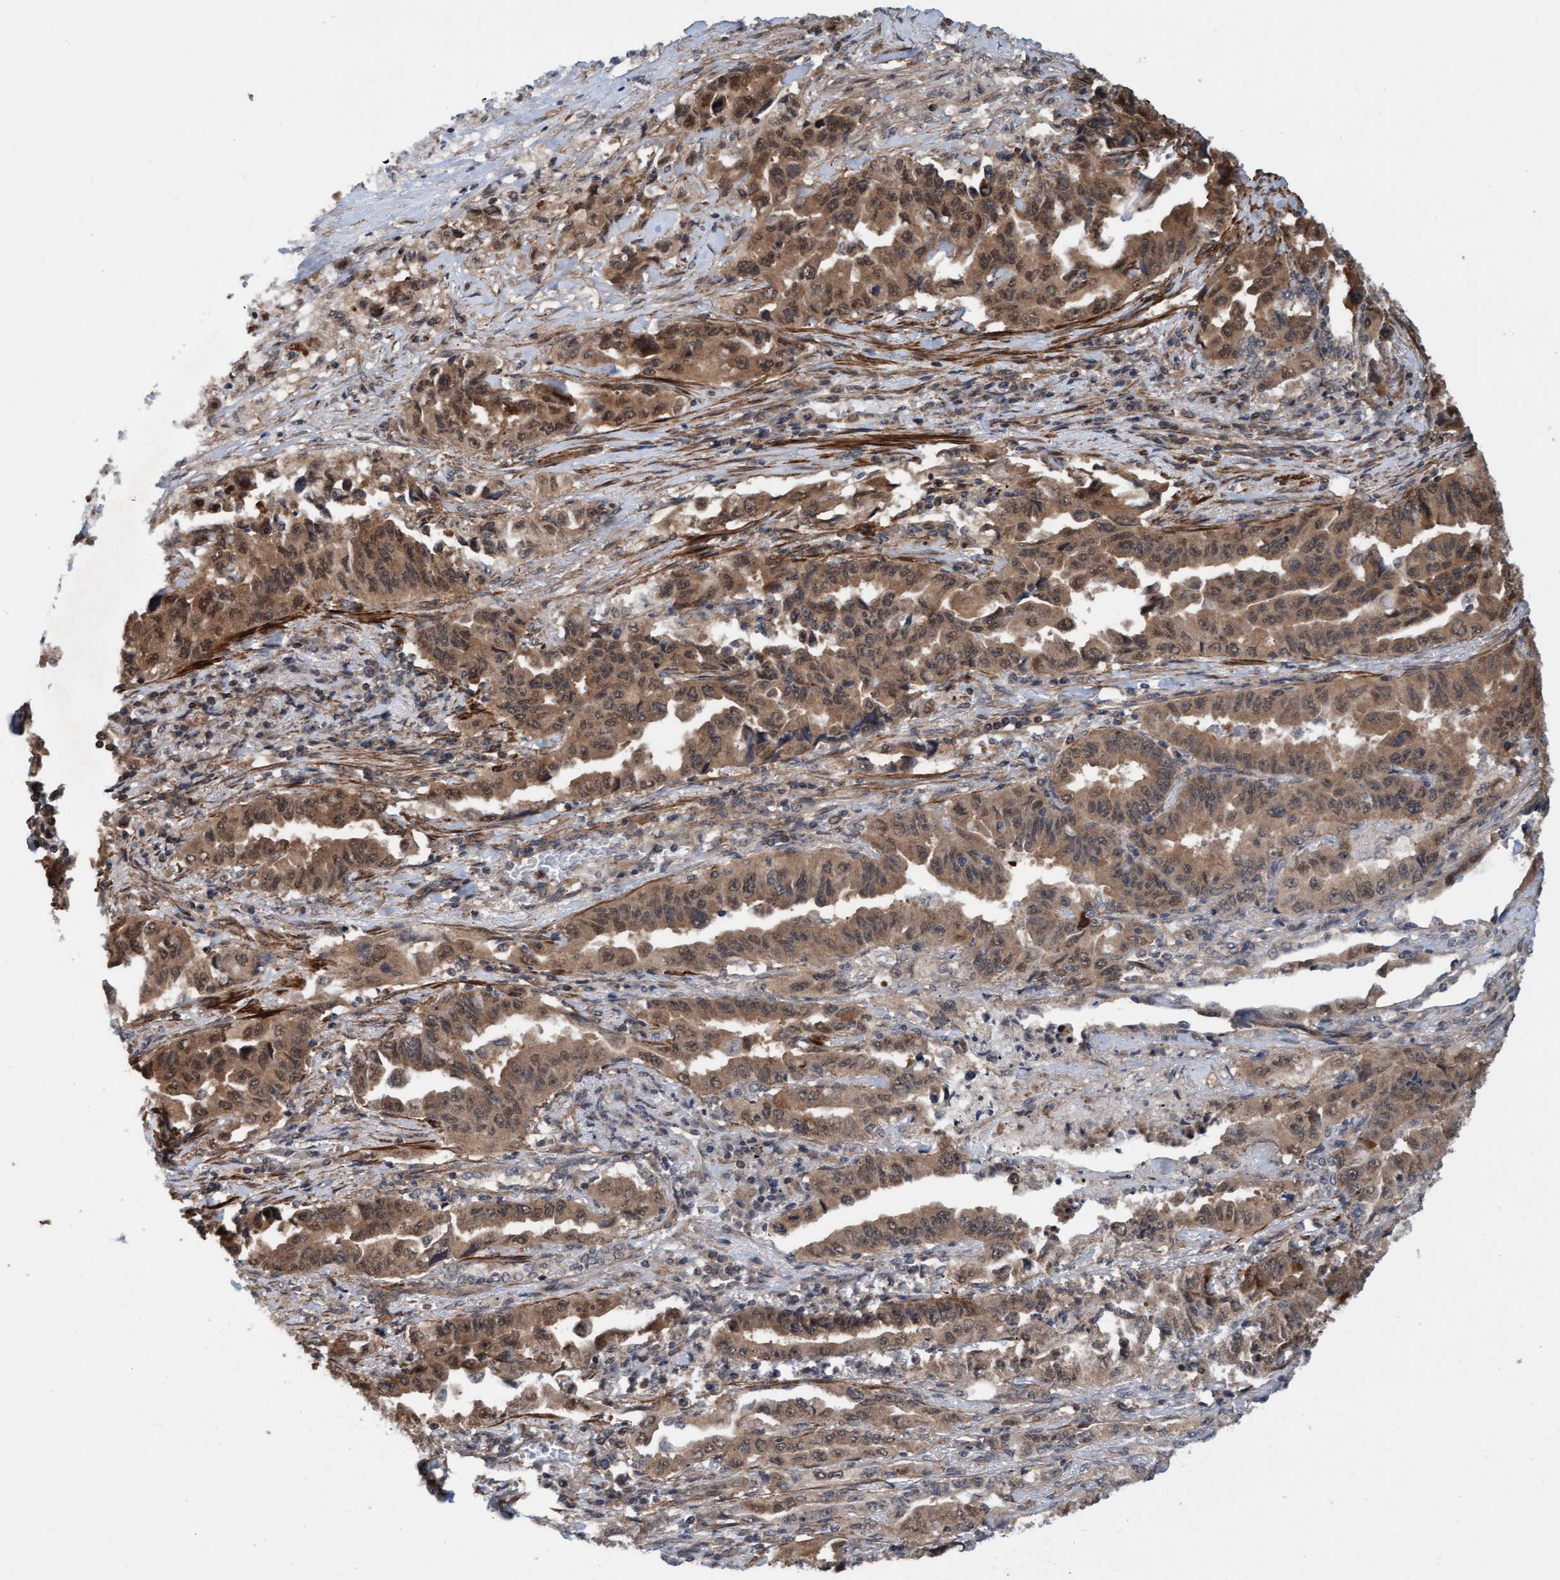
{"staining": {"intensity": "moderate", "quantity": ">75%", "location": "cytoplasmic/membranous,nuclear"}, "tissue": "lung cancer", "cell_type": "Tumor cells", "image_type": "cancer", "snomed": [{"axis": "morphology", "description": "Adenocarcinoma, NOS"}, {"axis": "topography", "description": "Lung"}], "caption": "Adenocarcinoma (lung) was stained to show a protein in brown. There is medium levels of moderate cytoplasmic/membranous and nuclear staining in approximately >75% of tumor cells.", "gene": "STXBP4", "patient": {"sex": "female", "age": 51}}